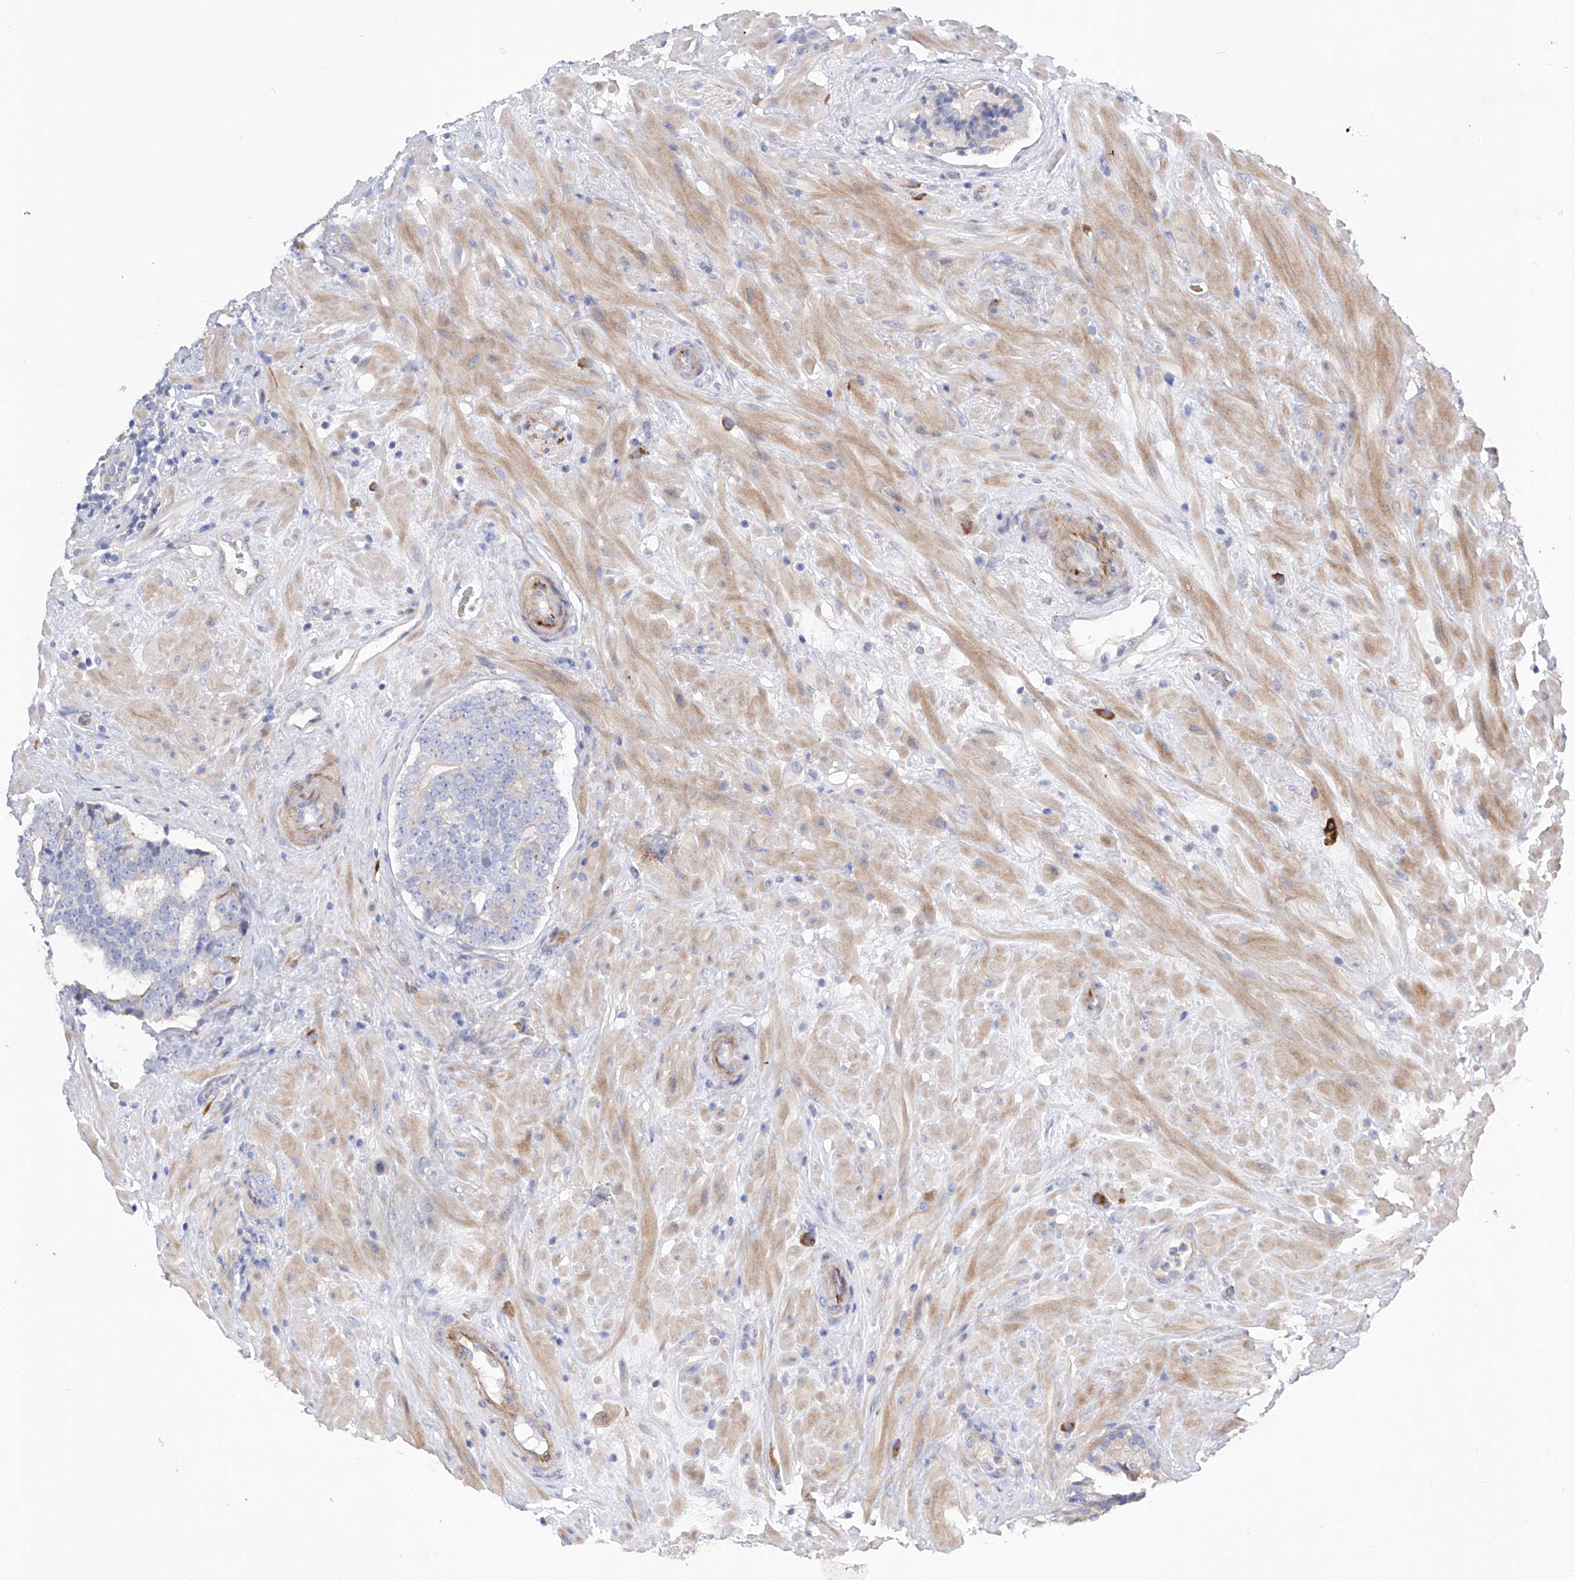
{"staining": {"intensity": "negative", "quantity": "none", "location": "none"}, "tissue": "prostate cancer", "cell_type": "Tumor cells", "image_type": "cancer", "snomed": [{"axis": "morphology", "description": "Adenocarcinoma, High grade"}, {"axis": "topography", "description": "Prostate"}], "caption": "High power microscopy photomicrograph of an immunohistochemistry (IHC) image of prostate high-grade adenocarcinoma, revealing no significant positivity in tumor cells. The staining was performed using DAB to visualize the protein expression in brown, while the nuclei were stained in blue with hematoxylin (Magnification: 20x).", "gene": "NFATC4", "patient": {"sex": "male", "age": 56}}